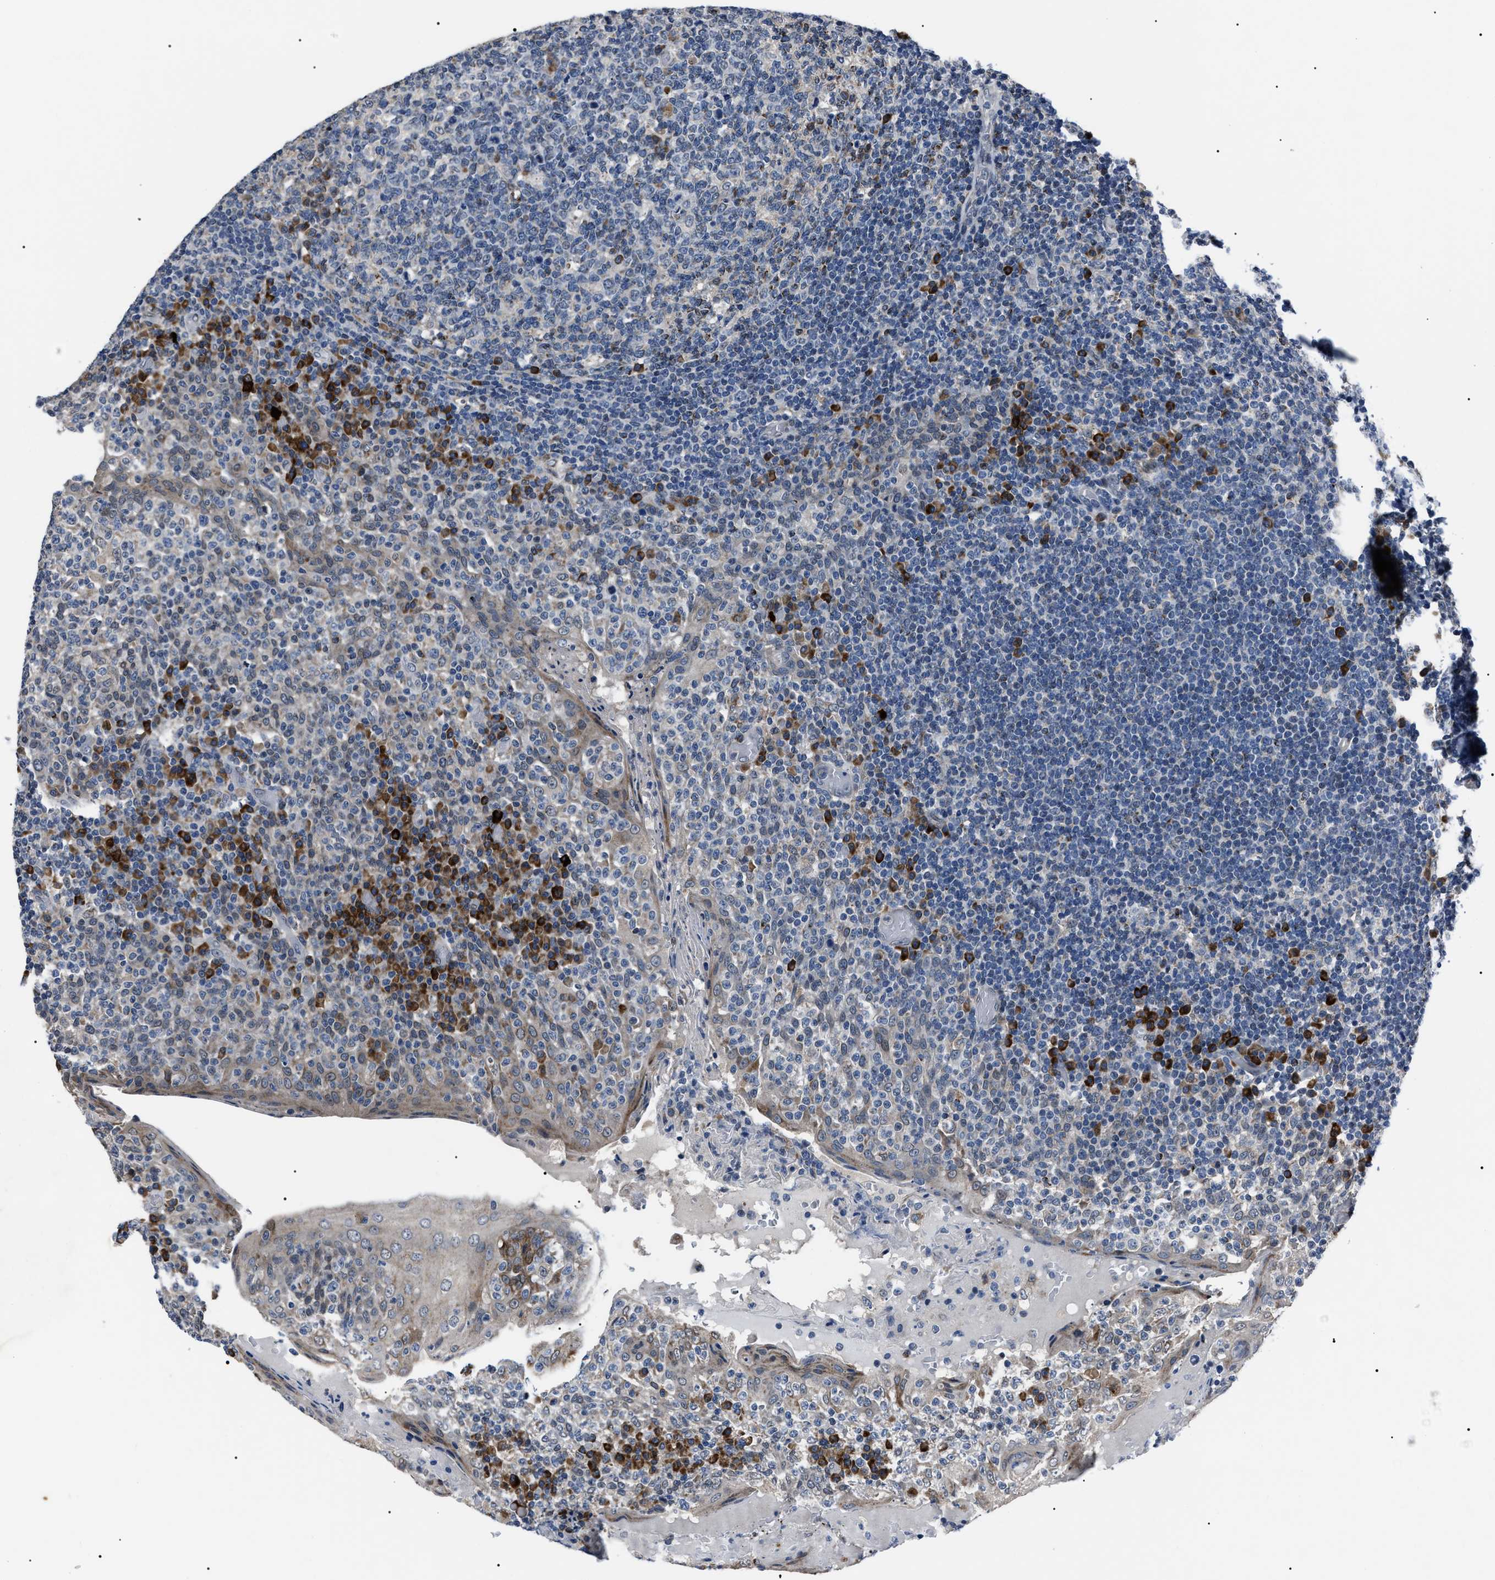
{"staining": {"intensity": "negative", "quantity": "none", "location": "none"}, "tissue": "tonsil", "cell_type": "Germinal center cells", "image_type": "normal", "snomed": [{"axis": "morphology", "description": "Normal tissue, NOS"}, {"axis": "topography", "description": "Tonsil"}], "caption": "The immunohistochemistry micrograph has no significant staining in germinal center cells of tonsil. (Stains: DAB IHC with hematoxylin counter stain, Microscopy: brightfield microscopy at high magnification).", "gene": "LRRC14", "patient": {"sex": "female", "age": 19}}